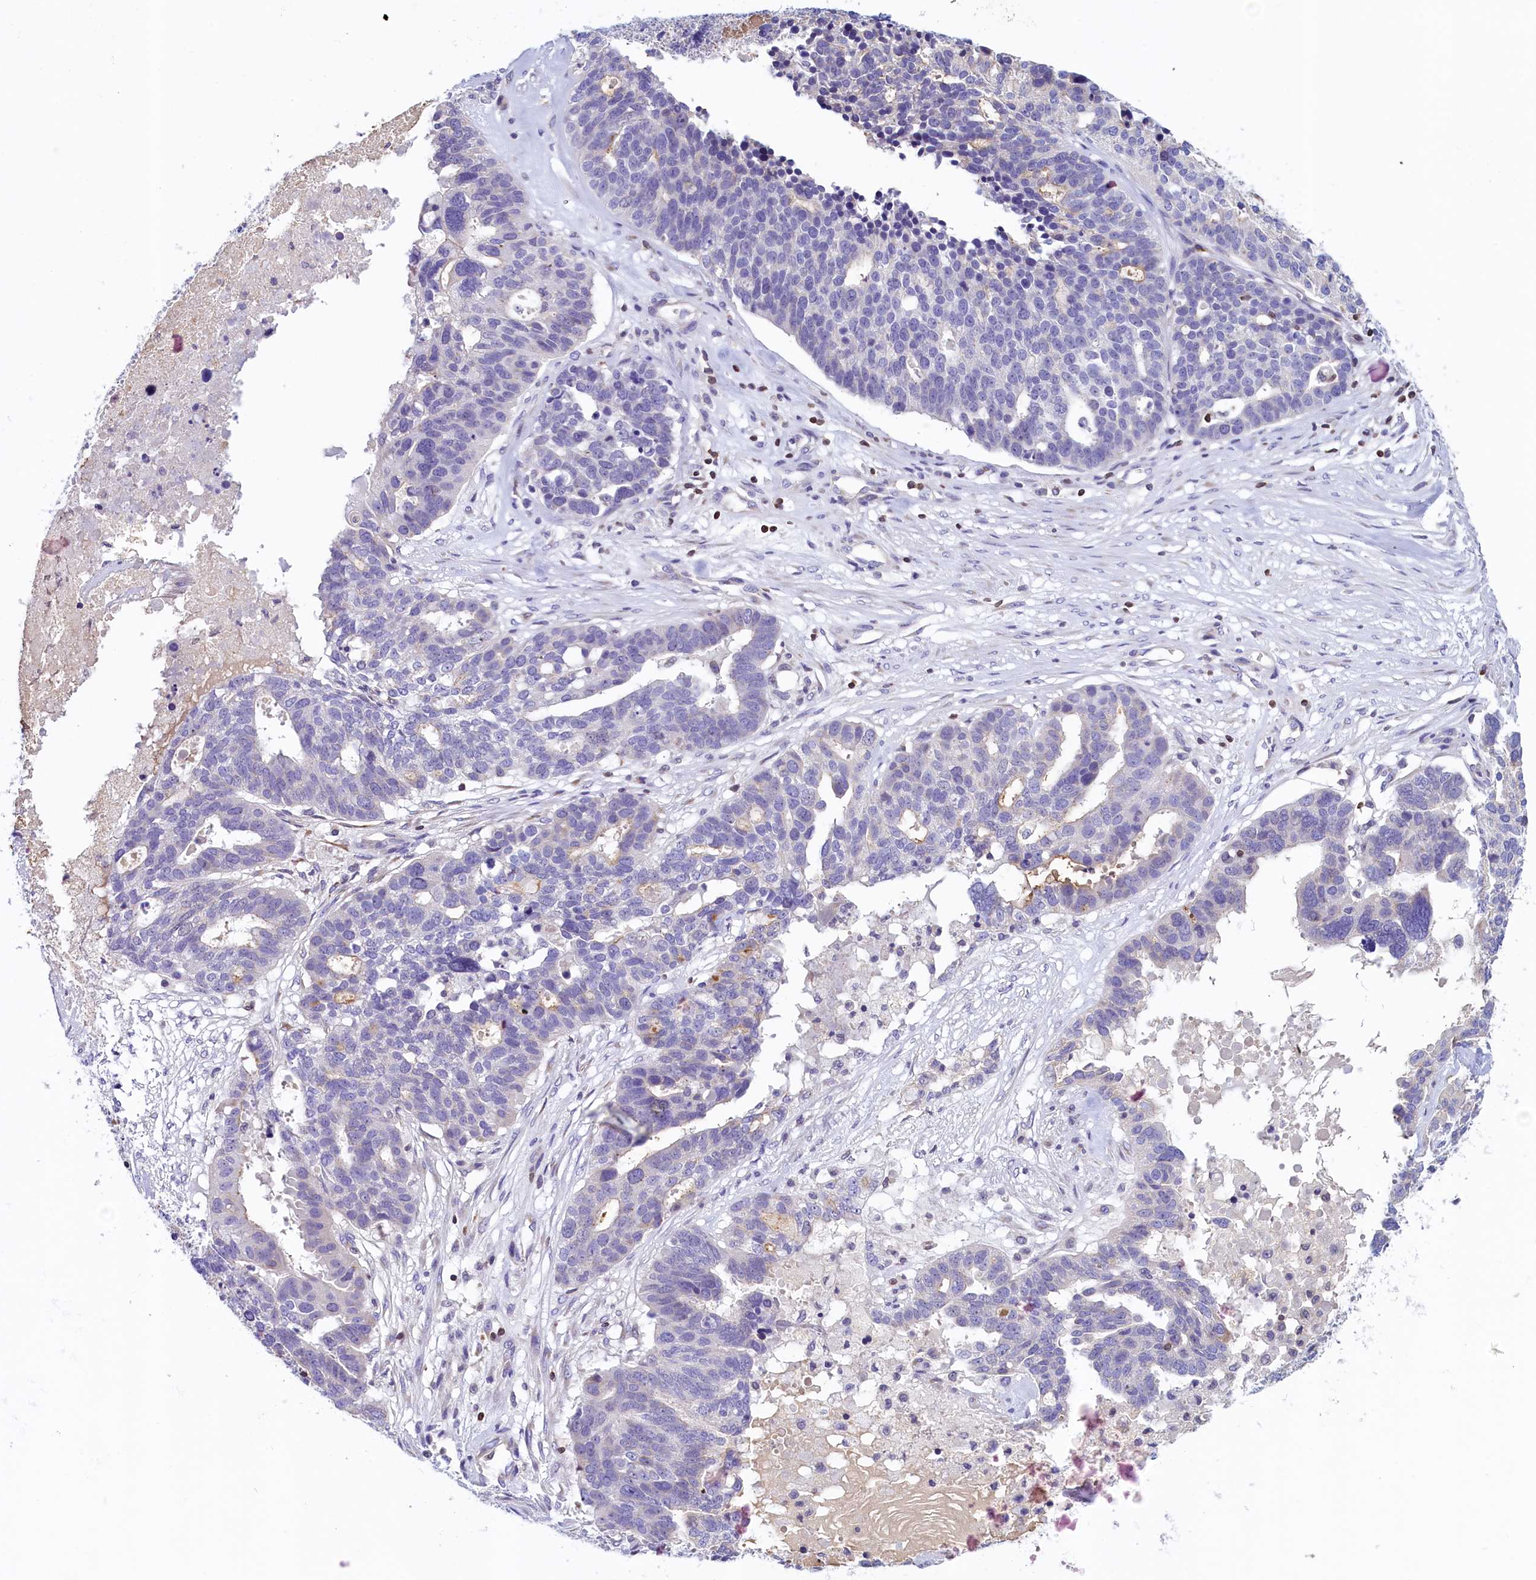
{"staining": {"intensity": "negative", "quantity": "none", "location": "none"}, "tissue": "ovarian cancer", "cell_type": "Tumor cells", "image_type": "cancer", "snomed": [{"axis": "morphology", "description": "Cystadenocarcinoma, serous, NOS"}, {"axis": "topography", "description": "Ovary"}], "caption": "This photomicrograph is of ovarian cancer (serous cystadenocarcinoma) stained with immunohistochemistry to label a protein in brown with the nuclei are counter-stained blue. There is no expression in tumor cells.", "gene": "TRAF3IP3", "patient": {"sex": "female", "age": 59}}